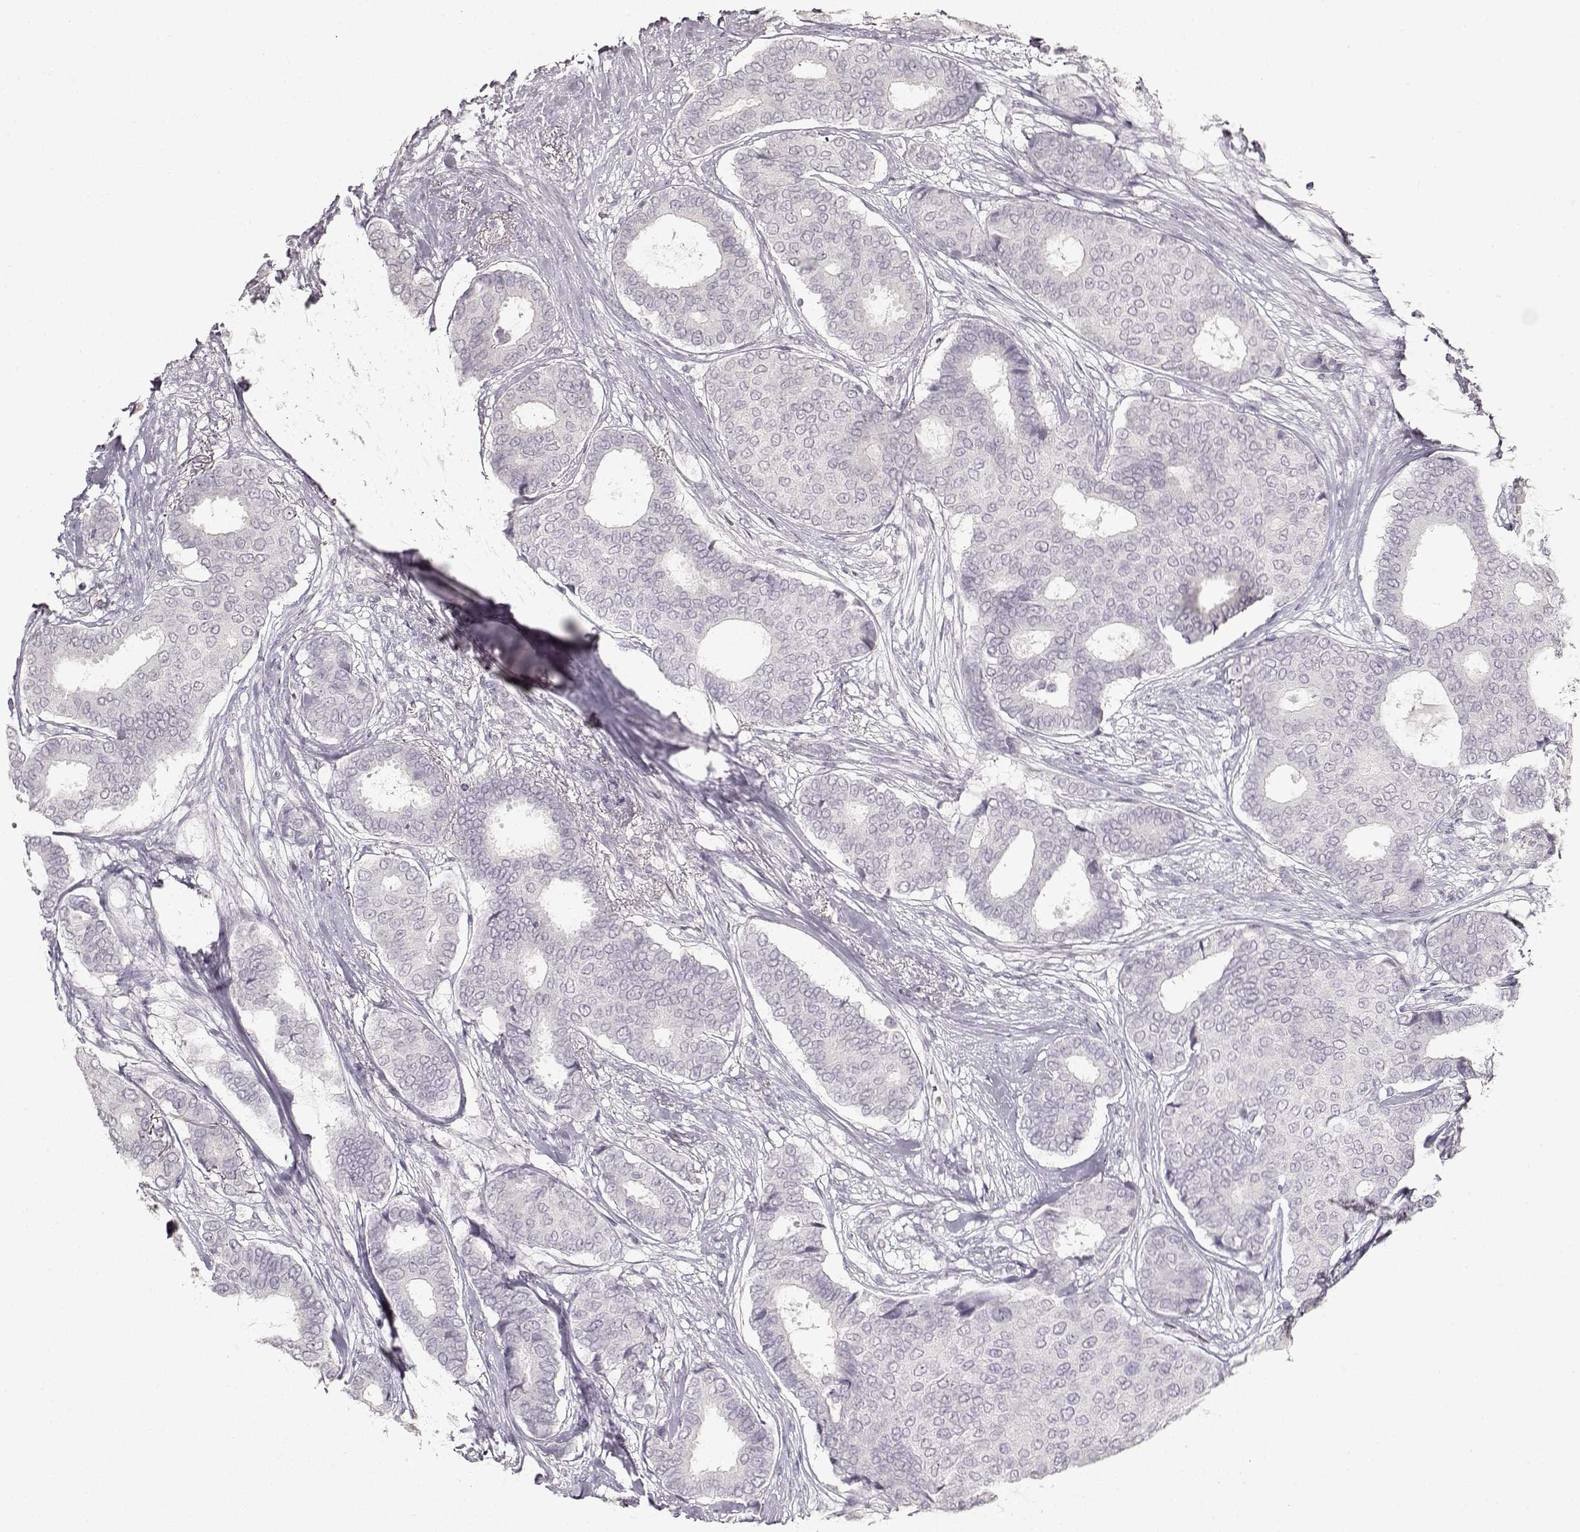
{"staining": {"intensity": "negative", "quantity": "none", "location": "none"}, "tissue": "breast cancer", "cell_type": "Tumor cells", "image_type": "cancer", "snomed": [{"axis": "morphology", "description": "Duct carcinoma"}, {"axis": "topography", "description": "Breast"}], "caption": "Histopathology image shows no significant protein staining in tumor cells of breast cancer.", "gene": "S100B", "patient": {"sex": "female", "age": 75}}